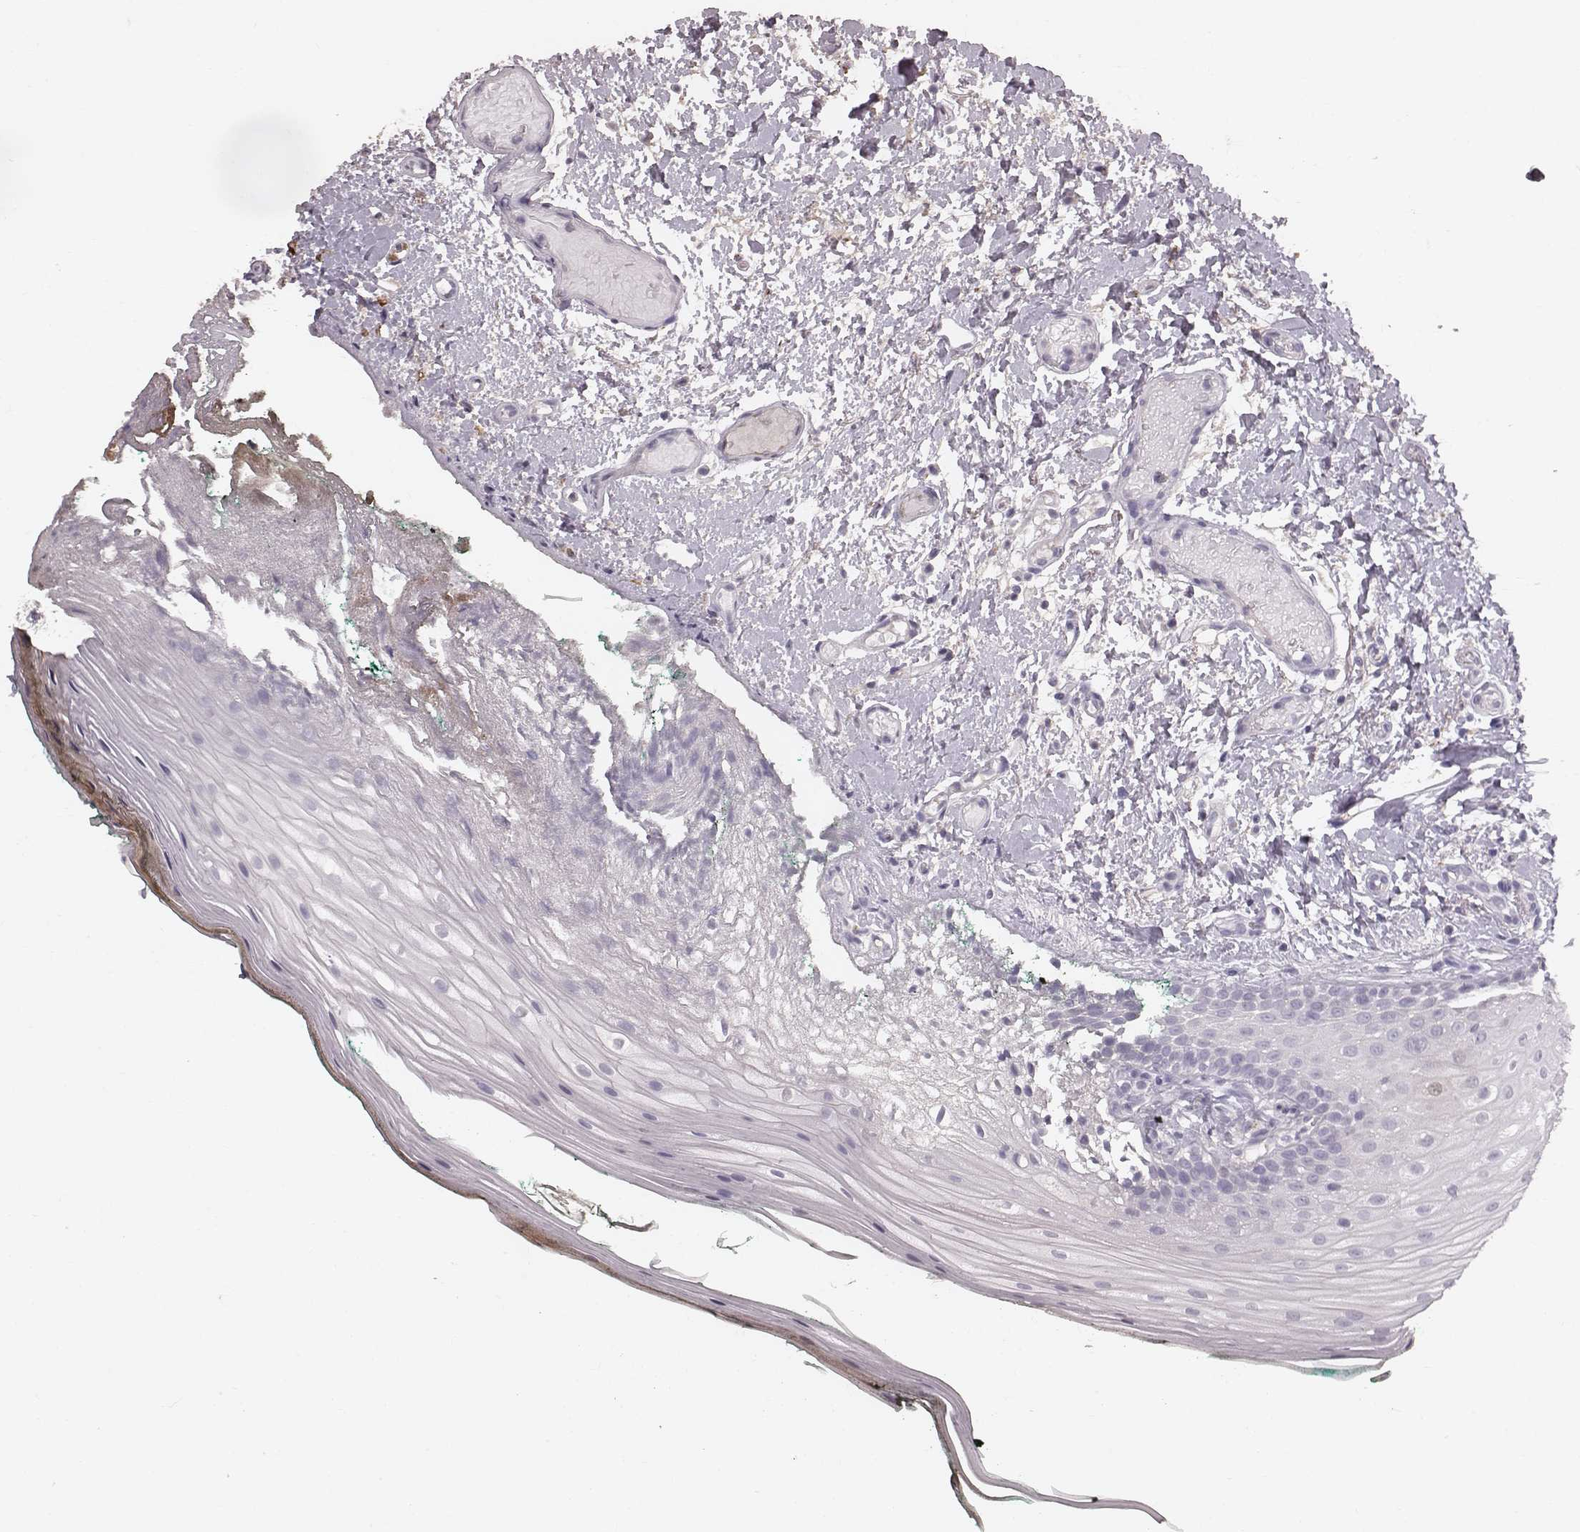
{"staining": {"intensity": "negative", "quantity": "none", "location": "none"}, "tissue": "oral mucosa", "cell_type": "Squamous epithelial cells", "image_type": "normal", "snomed": [{"axis": "morphology", "description": "Normal tissue, NOS"}, {"axis": "topography", "description": "Oral tissue"}], "caption": "This is a photomicrograph of IHC staining of unremarkable oral mucosa, which shows no expression in squamous epithelial cells. (DAB immunohistochemistry (IHC) with hematoxylin counter stain).", "gene": "CFTR", "patient": {"sex": "female", "age": 83}}